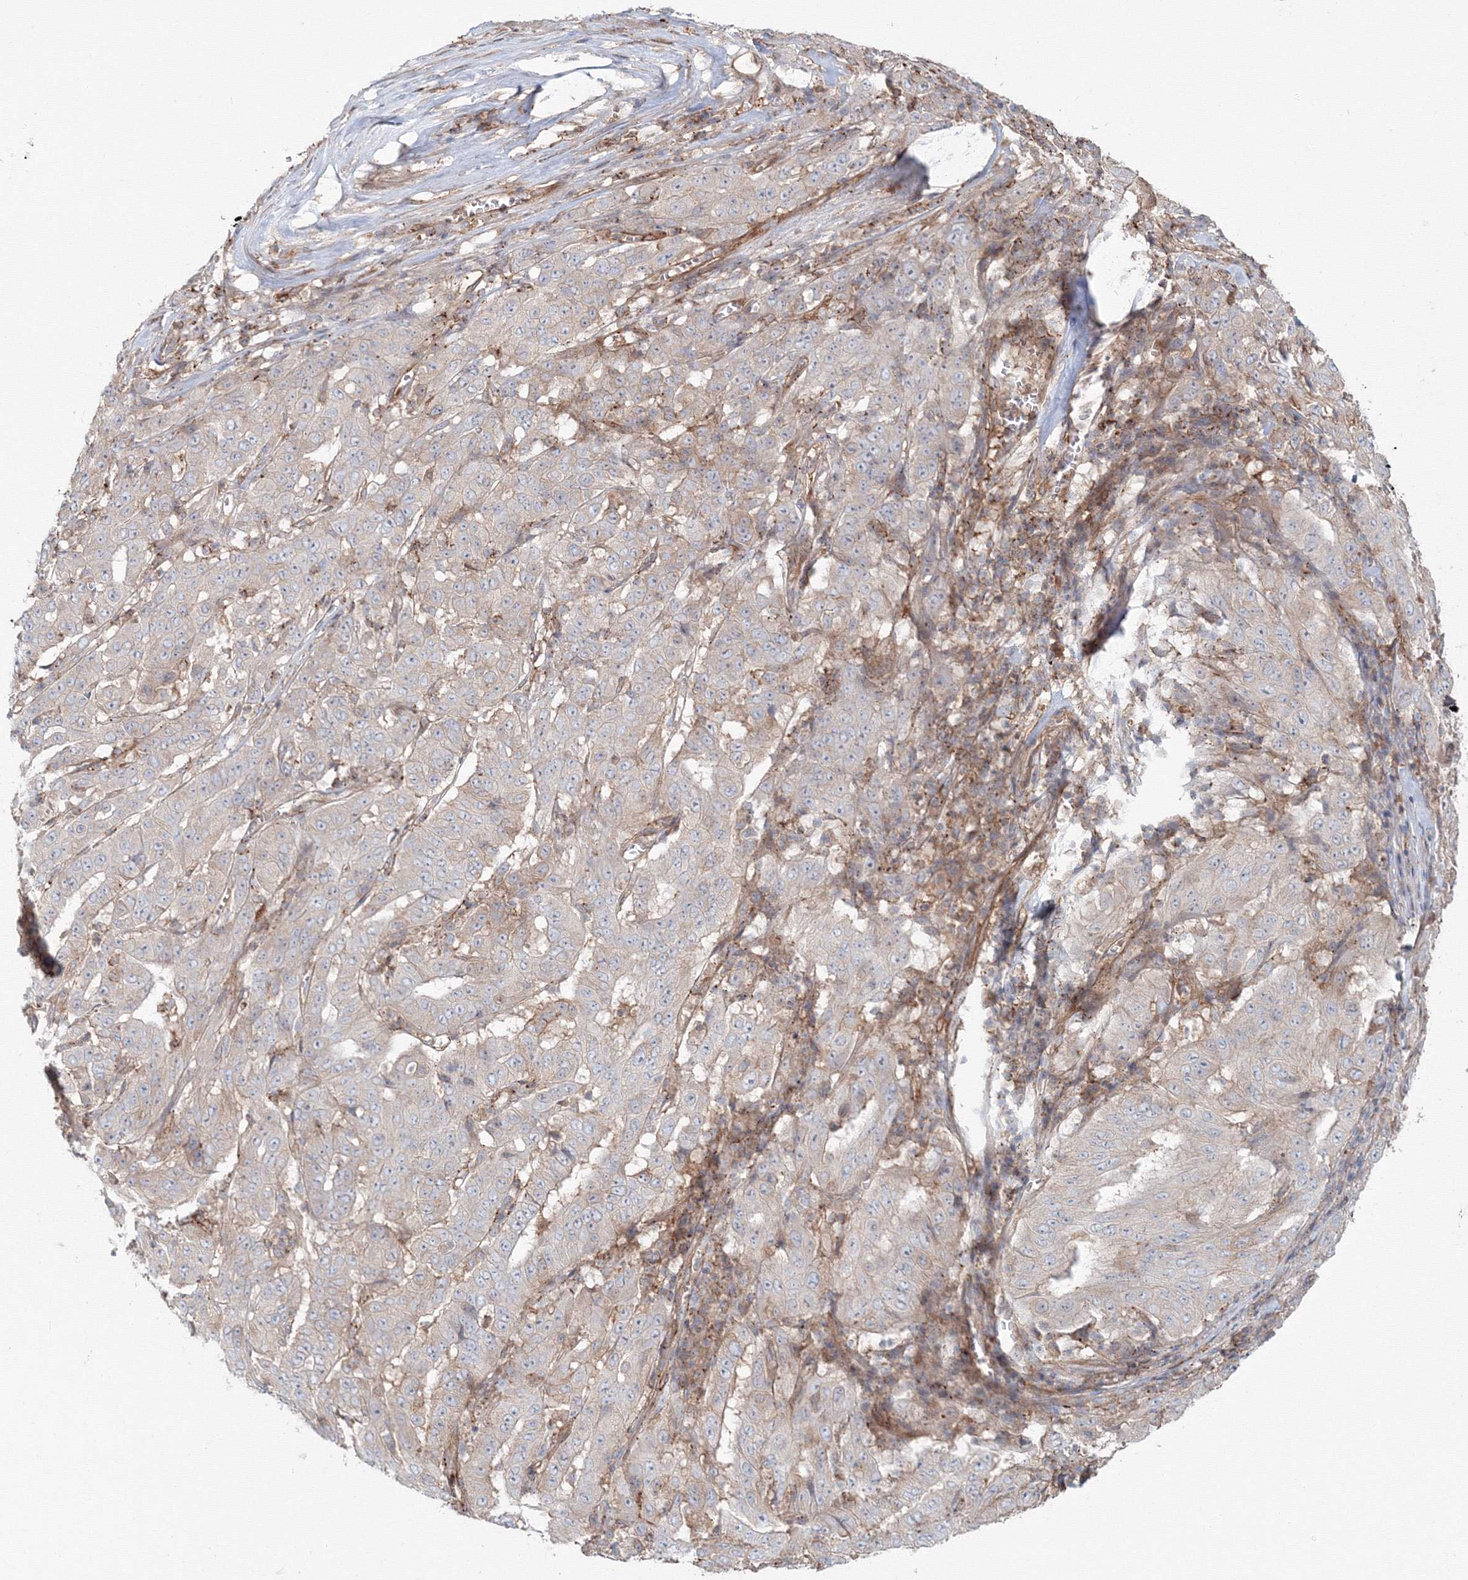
{"staining": {"intensity": "negative", "quantity": "none", "location": "none"}, "tissue": "pancreatic cancer", "cell_type": "Tumor cells", "image_type": "cancer", "snomed": [{"axis": "morphology", "description": "Adenocarcinoma, NOS"}, {"axis": "topography", "description": "Pancreas"}], "caption": "High power microscopy histopathology image of an IHC photomicrograph of pancreatic cancer, revealing no significant expression in tumor cells. (DAB IHC with hematoxylin counter stain).", "gene": "SH3PXD2A", "patient": {"sex": "male", "age": 63}}